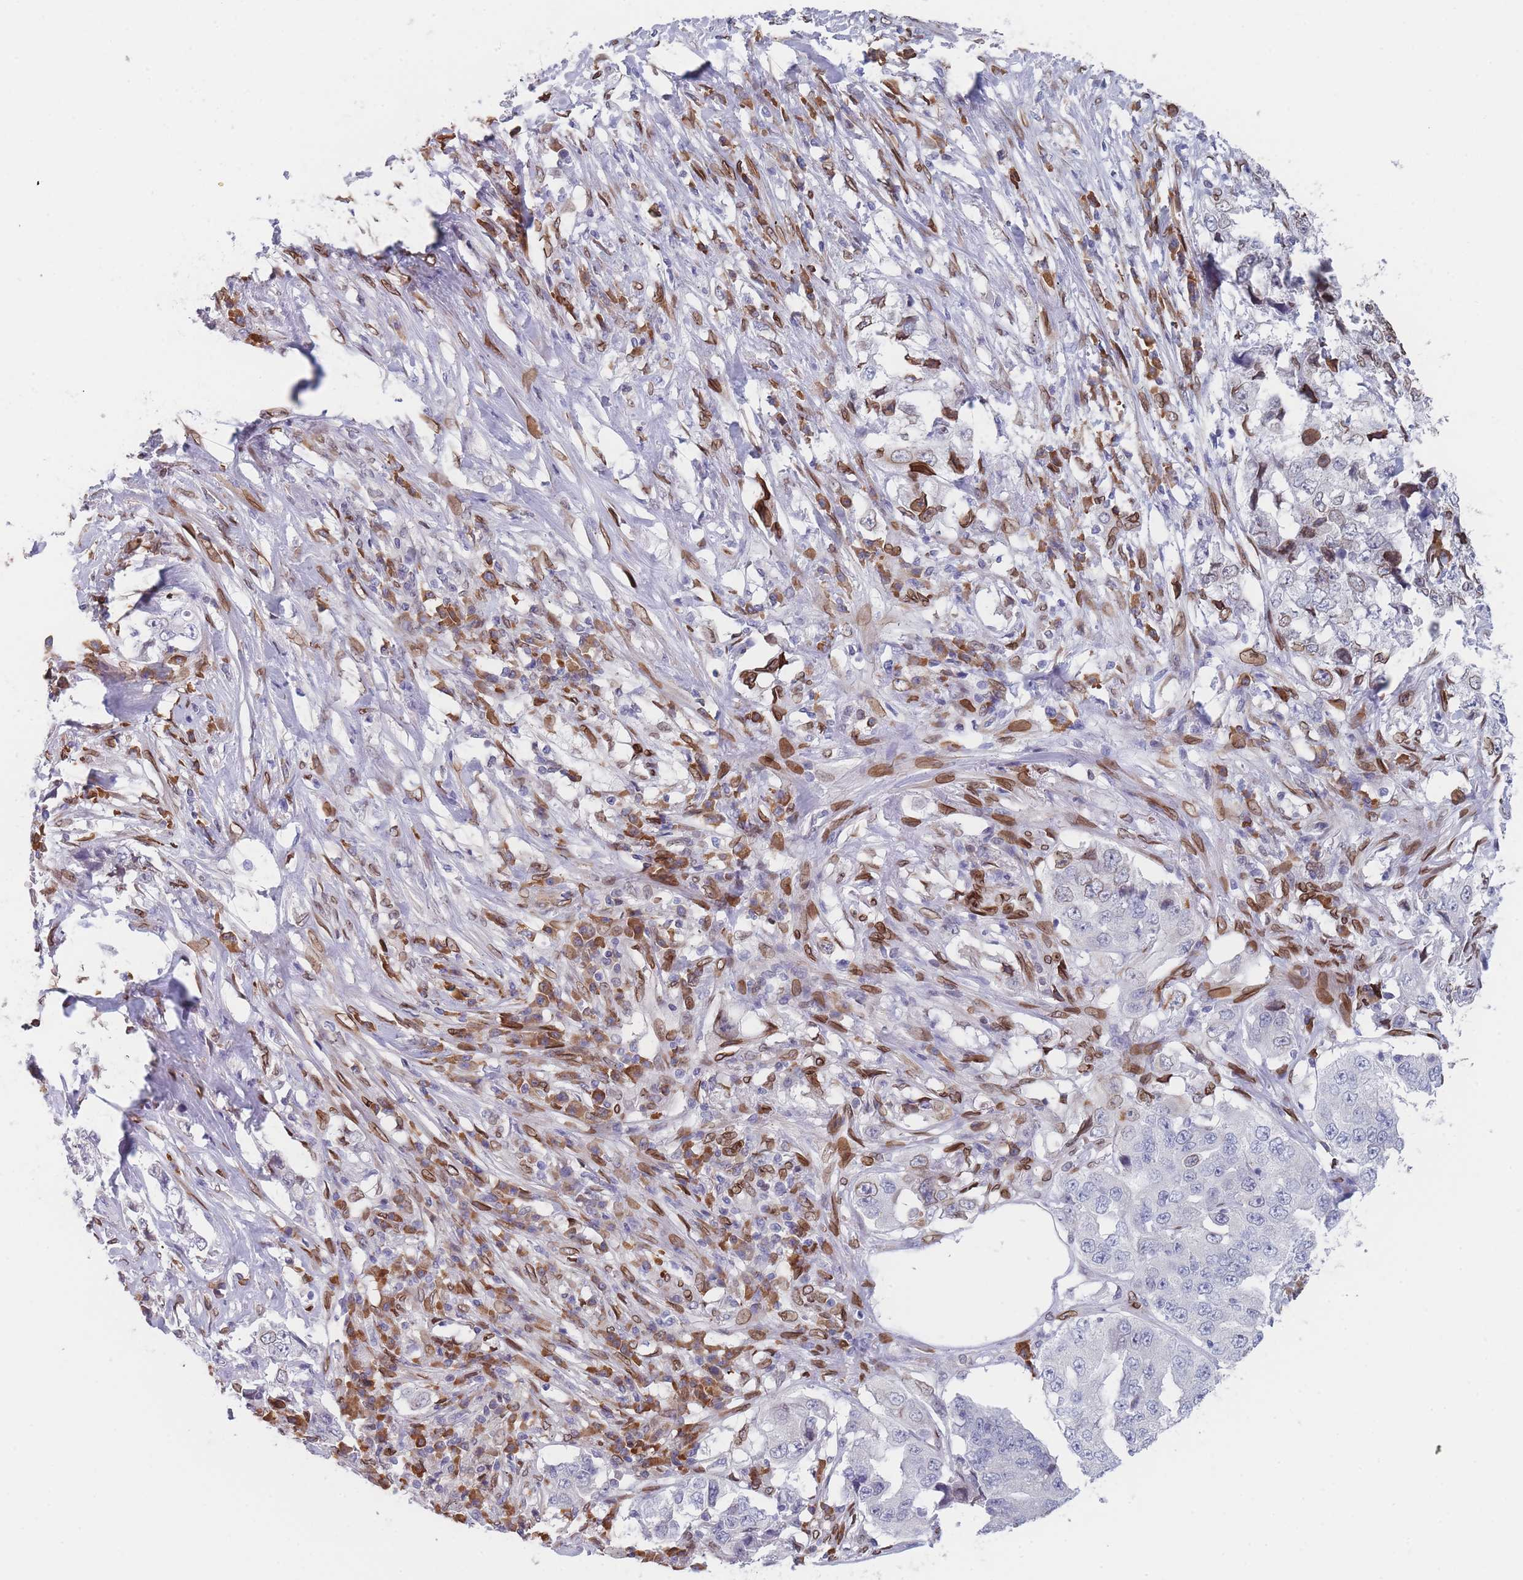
{"staining": {"intensity": "negative", "quantity": "none", "location": "none"}, "tissue": "lung cancer", "cell_type": "Tumor cells", "image_type": "cancer", "snomed": [{"axis": "morphology", "description": "Adenocarcinoma, NOS"}, {"axis": "topography", "description": "Lung"}], "caption": "A high-resolution photomicrograph shows immunohistochemistry (IHC) staining of lung cancer (adenocarcinoma), which demonstrates no significant expression in tumor cells.", "gene": "ZBTB1", "patient": {"sex": "female", "age": 51}}